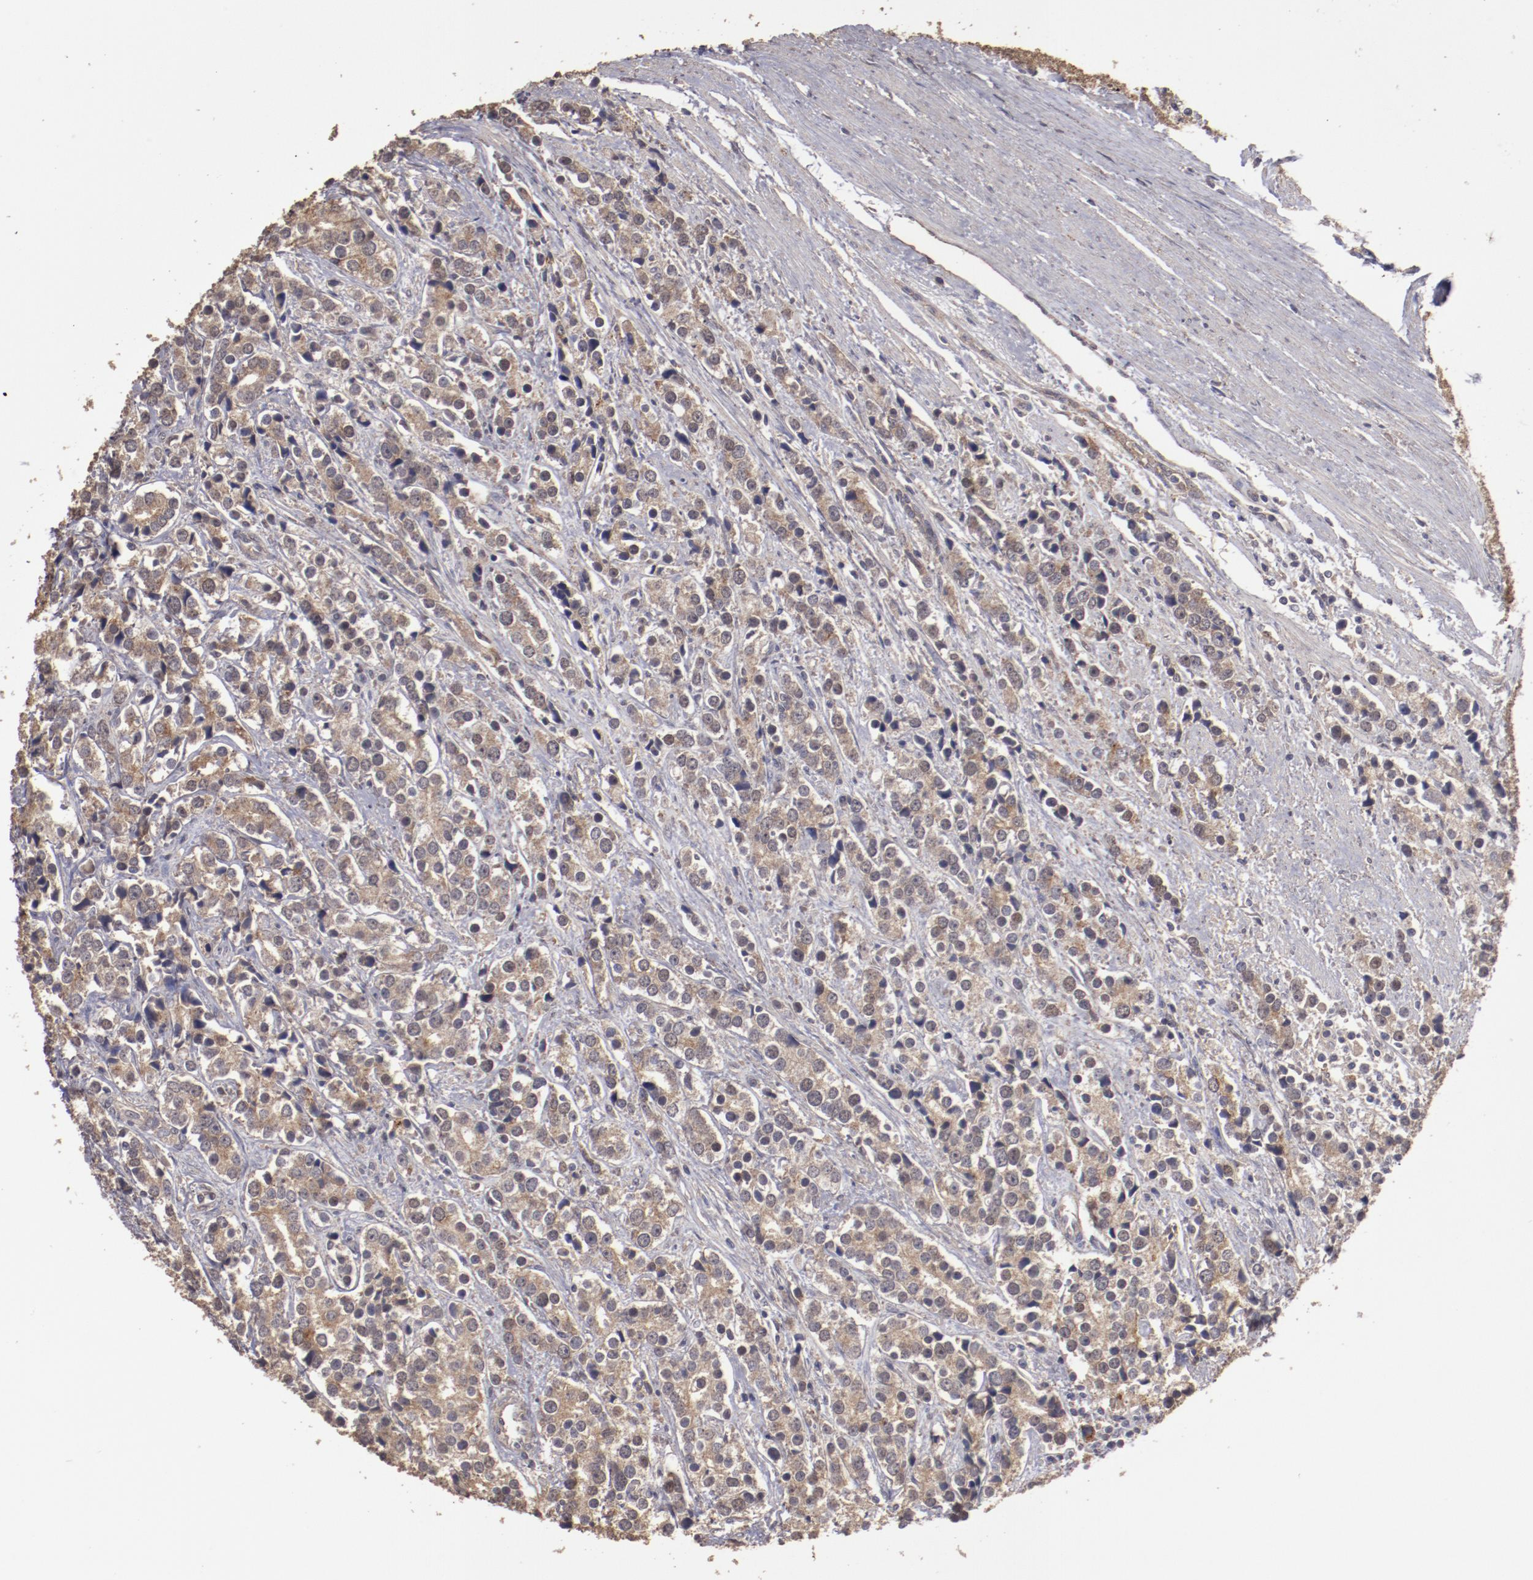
{"staining": {"intensity": "weak", "quantity": ">75%", "location": "cytoplasmic/membranous"}, "tissue": "prostate cancer", "cell_type": "Tumor cells", "image_type": "cancer", "snomed": [{"axis": "morphology", "description": "Adenocarcinoma, High grade"}, {"axis": "topography", "description": "Prostate"}], "caption": "Immunohistochemical staining of high-grade adenocarcinoma (prostate) demonstrates low levels of weak cytoplasmic/membranous staining in about >75% of tumor cells. (DAB IHC with brightfield microscopy, high magnification).", "gene": "FAT1", "patient": {"sex": "male", "age": 71}}